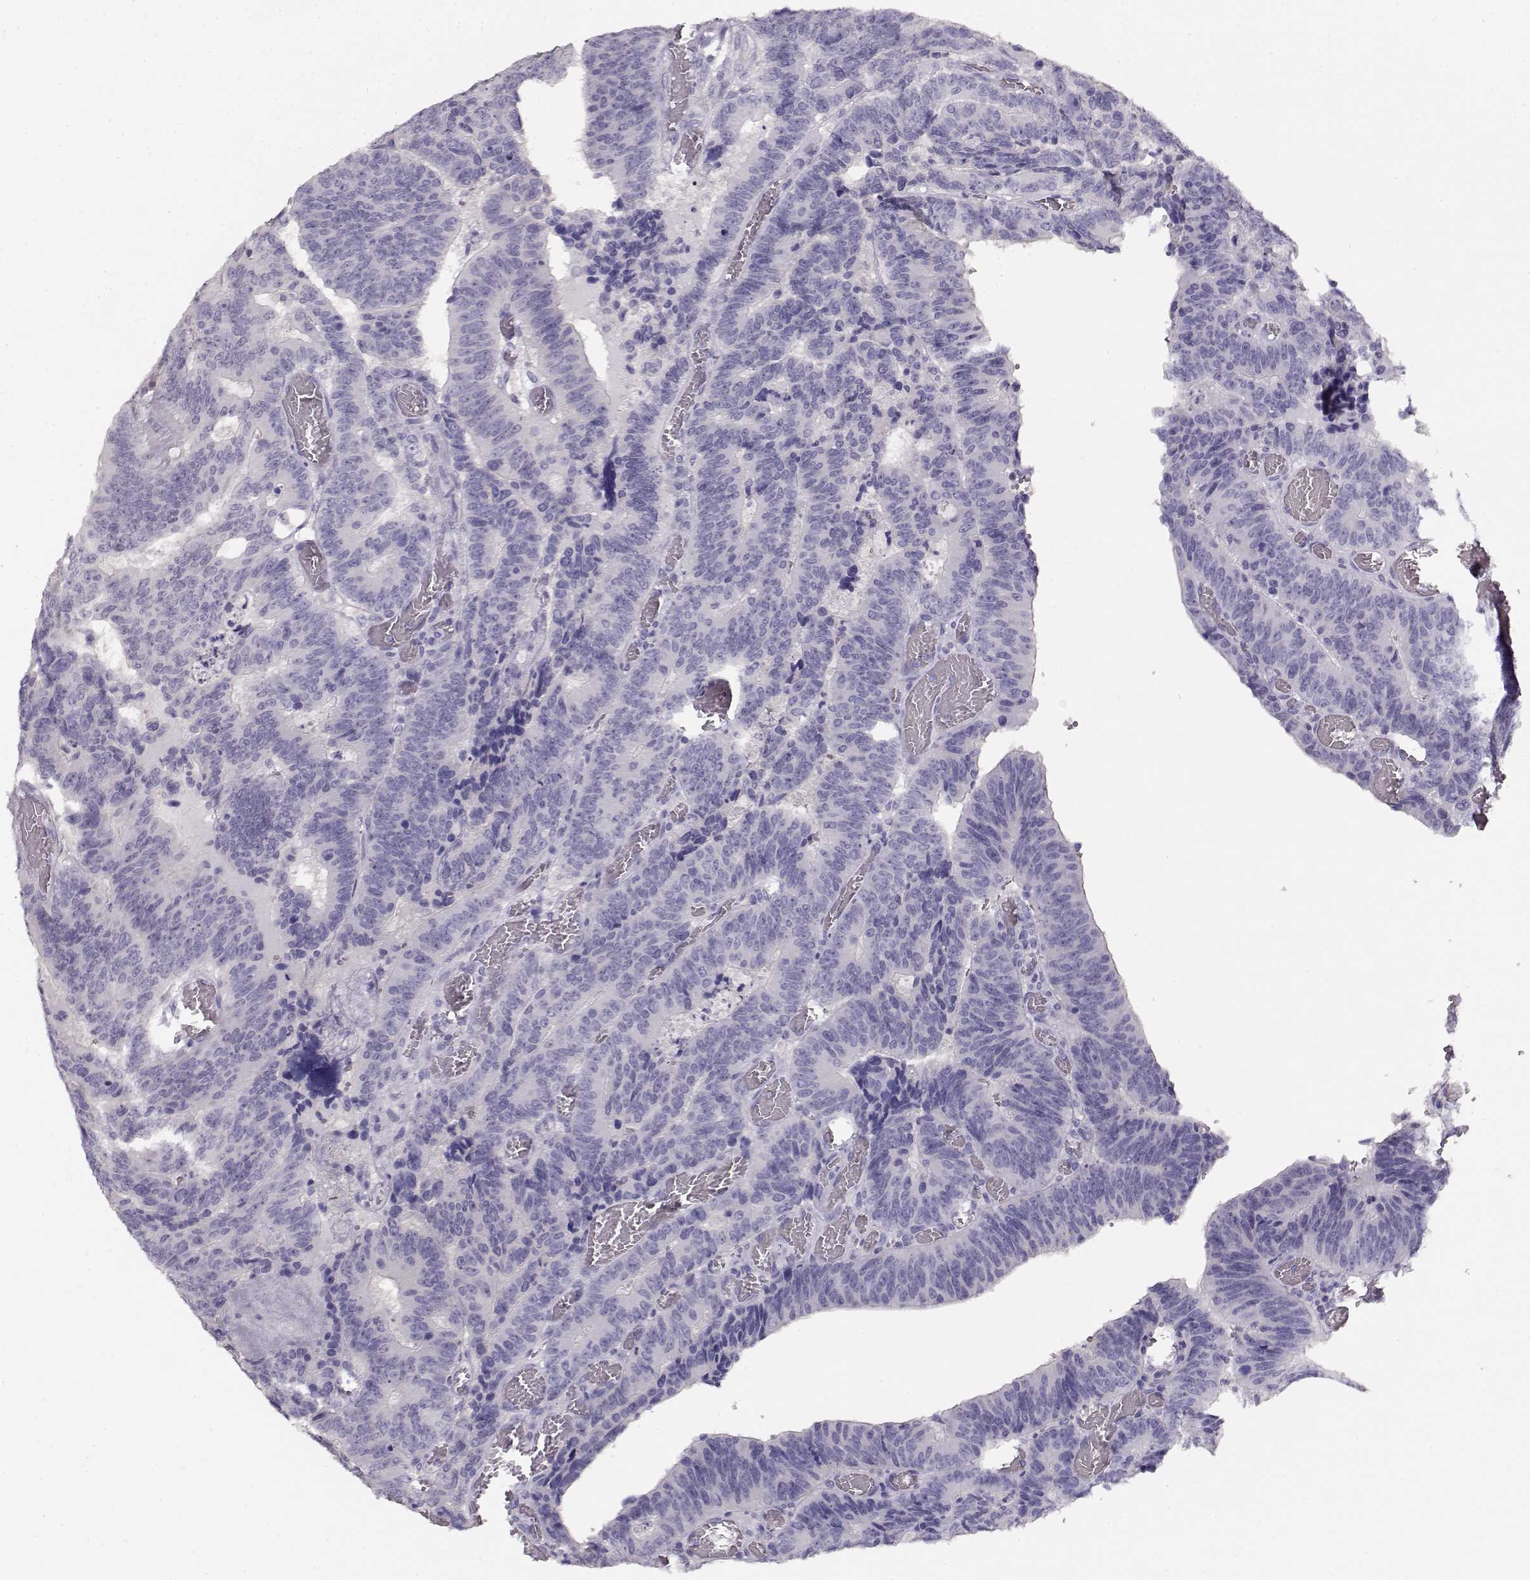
{"staining": {"intensity": "negative", "quantity": "none", "location": "none"}, "tissue": "colorectal cancer", "cell_type": "Tumor cells", "image_type": "cancer", "snomed": [{"axis": "morphology", "description": "Adenocarcinoma, NOS"}, {"axis": "topography", "description": "Colon"}], "caption": "Tumor cells show no significant protein staining in colorectal cancer.", "gene": "NDRG4", "patient": {"sex": "female", "age": 82}}